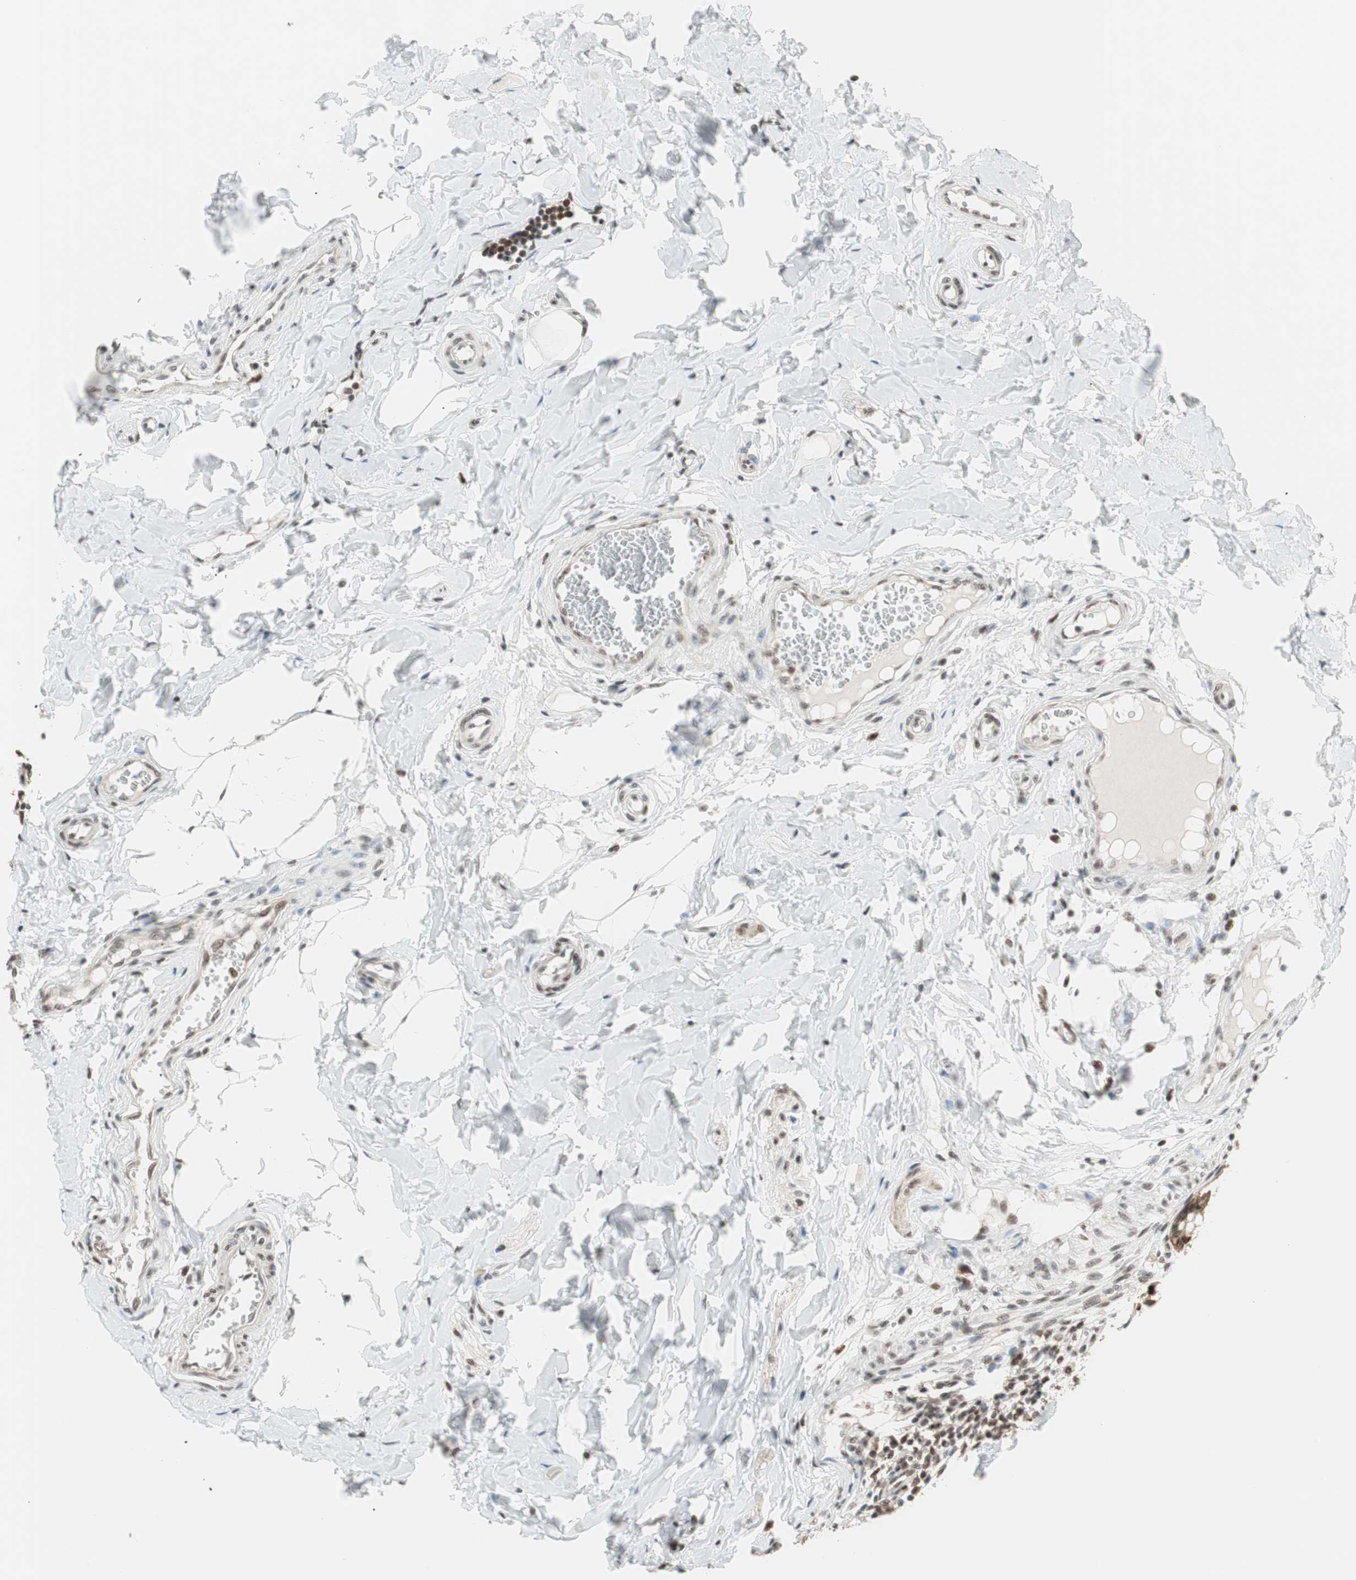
{"staining": {"intensity": "moderate", "quantity": ">75%", "location": "nuclear"}, "tissue": "colon", "cell_type": "Endothelial cells", "image_type": "normal", "snomed": [{"axis": "morphology", "description": "Normal tissue, NOS"}, {"axis": "morphology", "description": "Adenocarcinoma, NOS"}, {"axis": "topography", "description": "Colon"}, {"axis": "topography", "description": "Peripheral nerve tissue"}], "caption": "Immunohistochemical staining of unremarkable human colon demonstrates medium levels of moderate nuclear positivity in approximately >75% of endothelial cells. (brown staining indicates protein expression, while blue staining denotes nuclei).", "gene": "SMARCE1", "patient": {"sex": "male", "age": 14}}